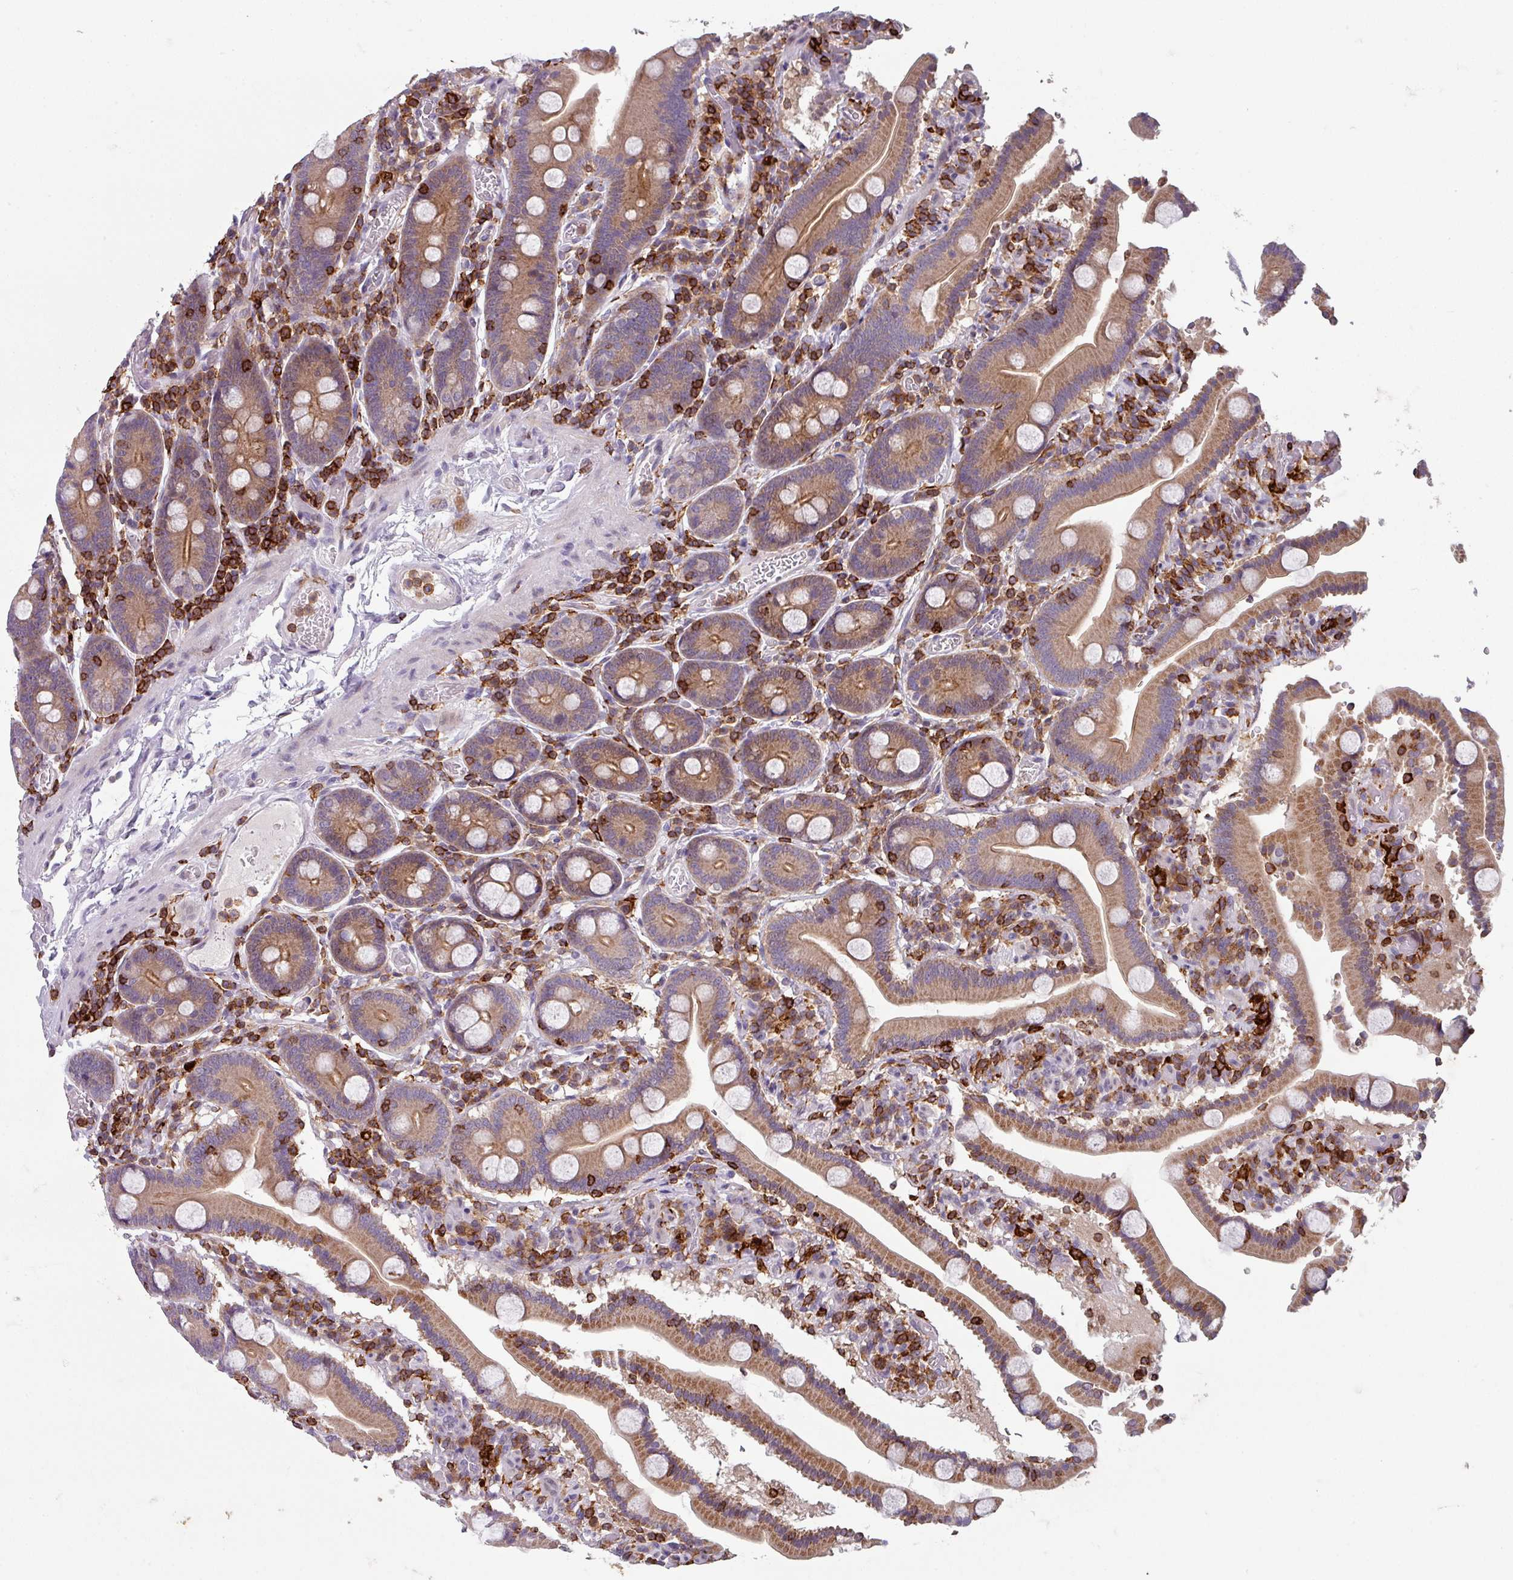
{"staining": {"intensity": "moderate", "quantity": ">75%", "location": "cytoplasmic/membranous"}, "tissue": "duodenum", "cell_type": "Glandular cells", "image_type": "normal", "snomed": [{"axis": "morphology", "description": "Normal tissue, NOS"}, {"axis": "topography", "description": "Duodenum"}], "caption": "Immunohistochemical staining of normal duodenum displays >75% levels of moderate cytoplasmic/membranous protein expression in about >75% of glandular cells.", "gene": "NEDD9", "patient": {"sex": "male", "age": 55}}